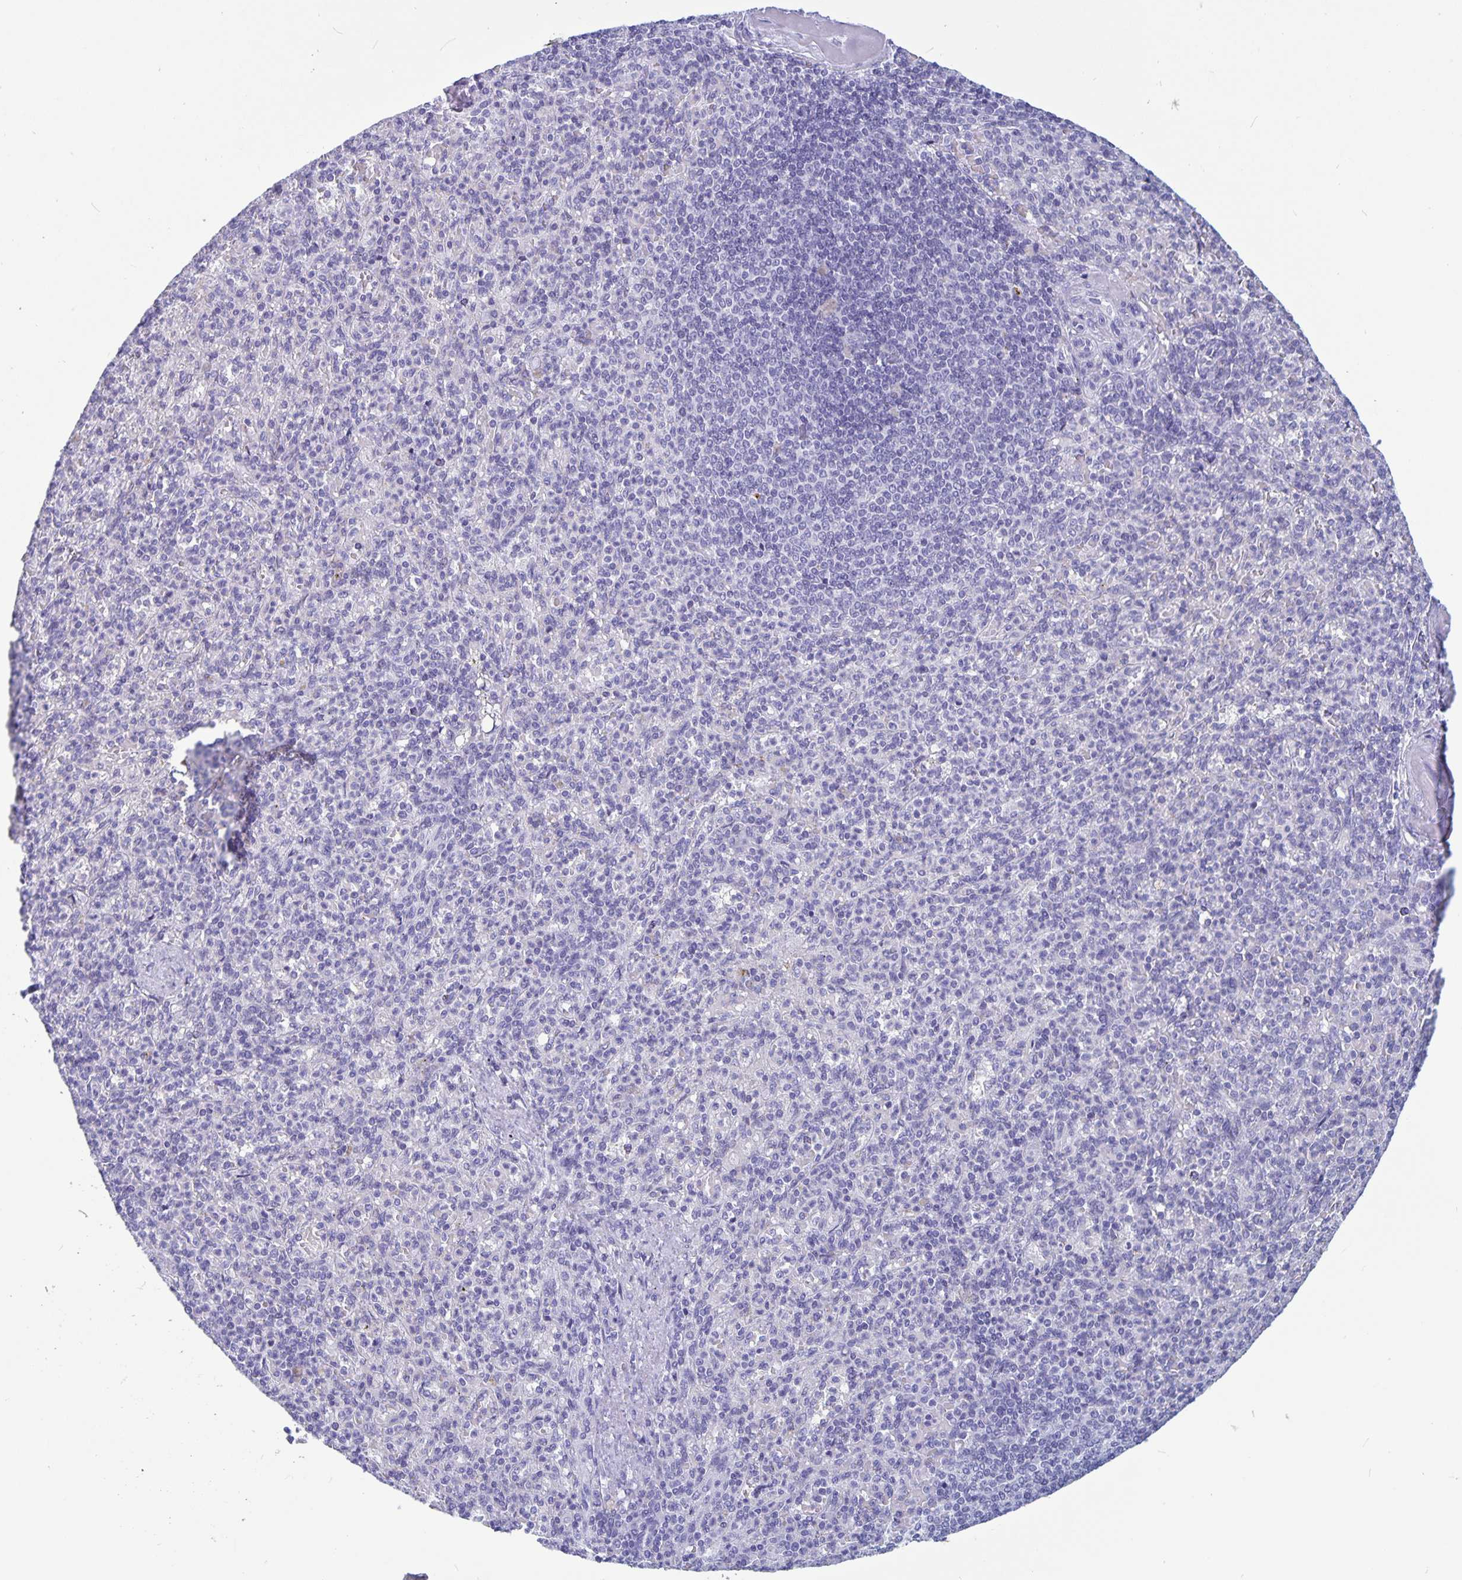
{"staining": {"intensity": "negative", "quantity": "none", "location": "none"}, "tissue": "spleen", "cell_type": "Cells in red pulp", "image_type": "normal", "snomed": [{"axis": "morphology", "description": "Normal tissue, NOS"}, {"axis": "topography", "description": "Spleen"}], "caption": "Micrograph shows no protein expression in cells in red pulp of normal spleen. (DAB (3,3'-diaminobenzidine) IHC, high magnification).", "gene": "BPIFA3", "patient": {"sex": "female", "age": 74}}